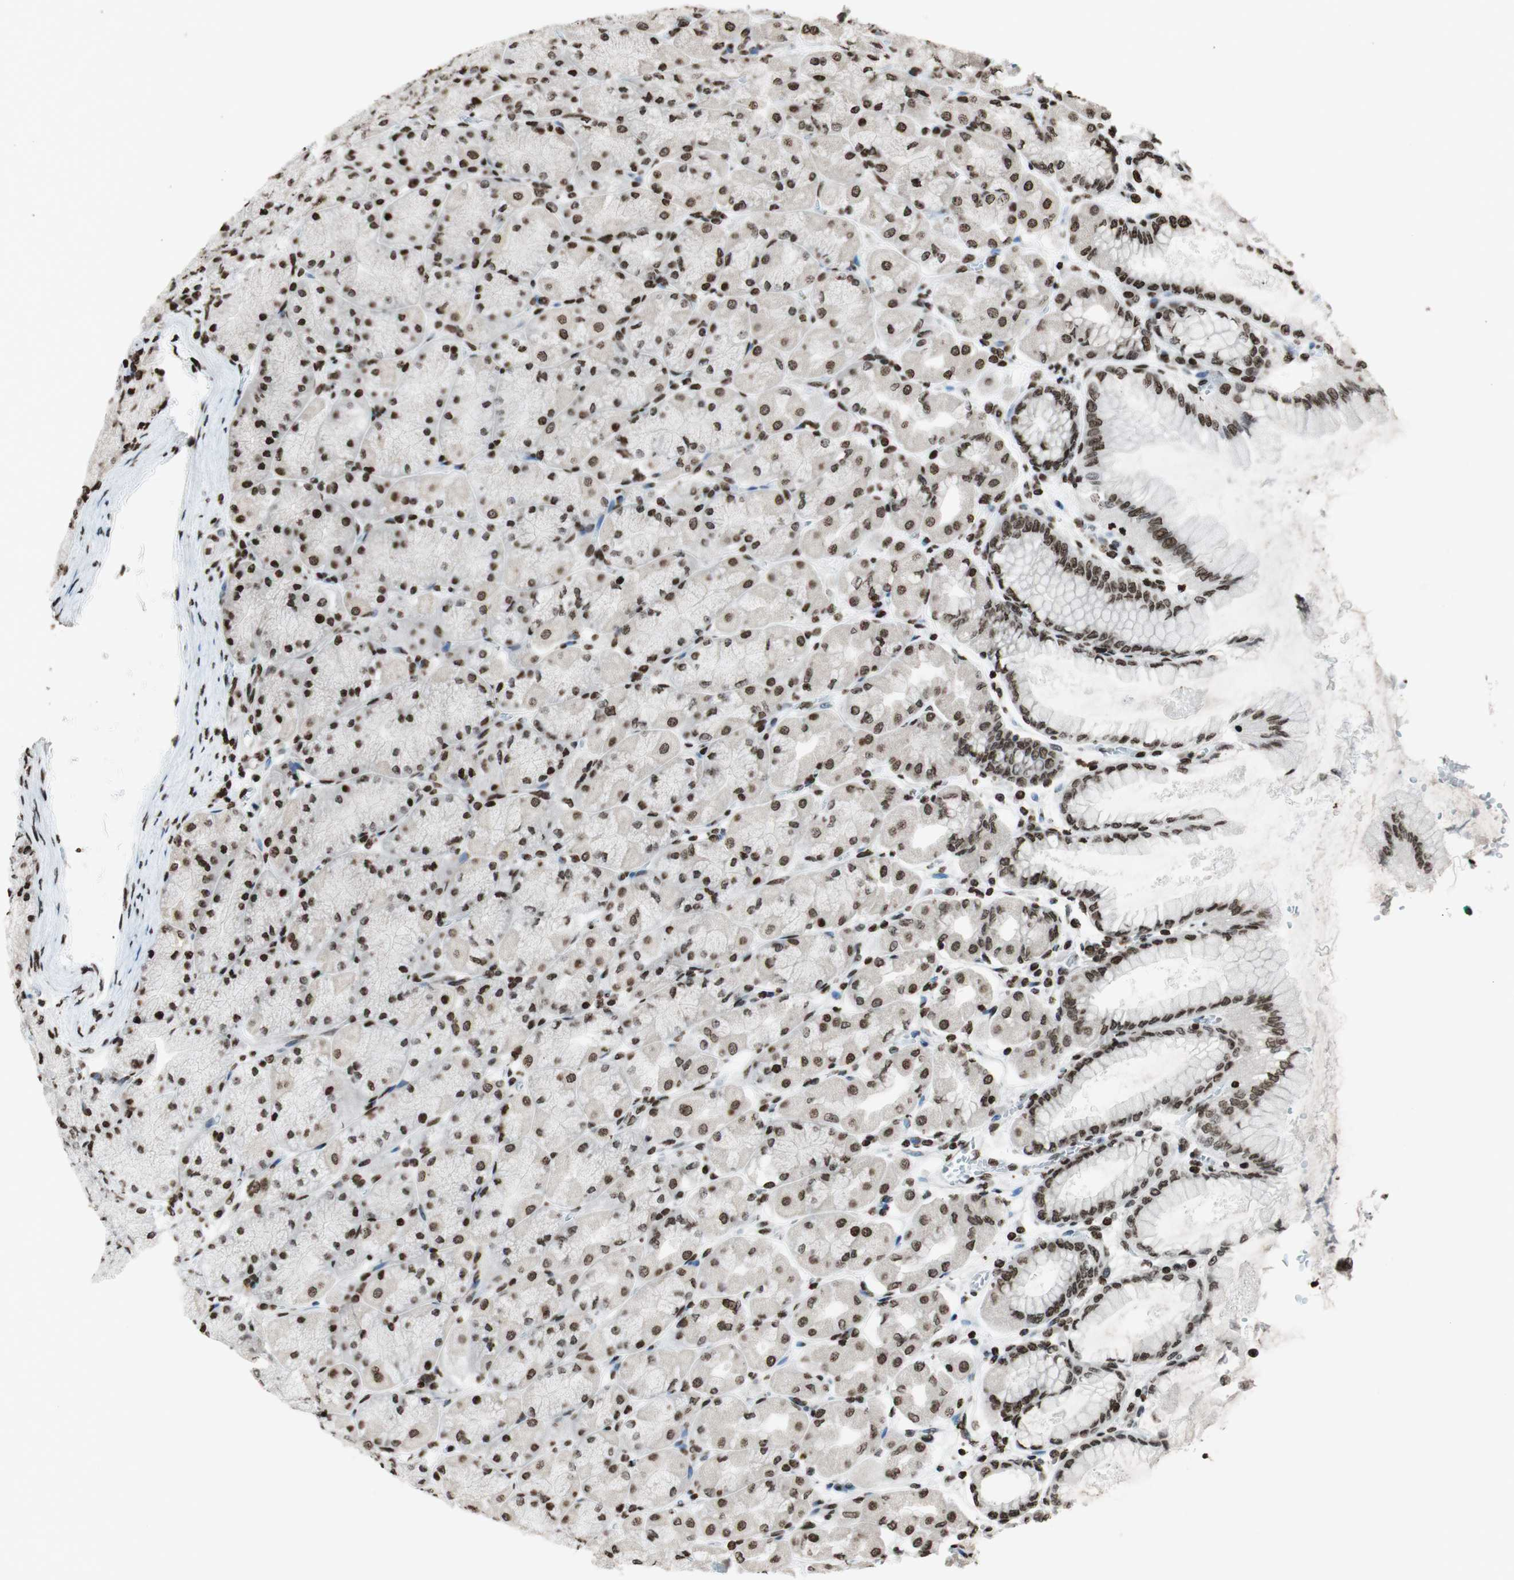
{"staining": {"intensity": "strong", "quantity": ">75%", "location": "nuclear"}, "tissue": "stomach", "cell_type": "Glandular cells", "image_type": "normal", "snomed": [{"axis": "morphology", "description": "Normal tissue, NOS"}, {"axis": "topography", "description": "Stomach, upper"}], "caption": "Immunohistochemistry micrograph of normal human stomach stained for a protein (brown), which exhibits high levels of strong nuclear staining in approximately >75% of glandular cells.", "gene": "NCOA3", "patient": {"sex": "female", "age": 56}}